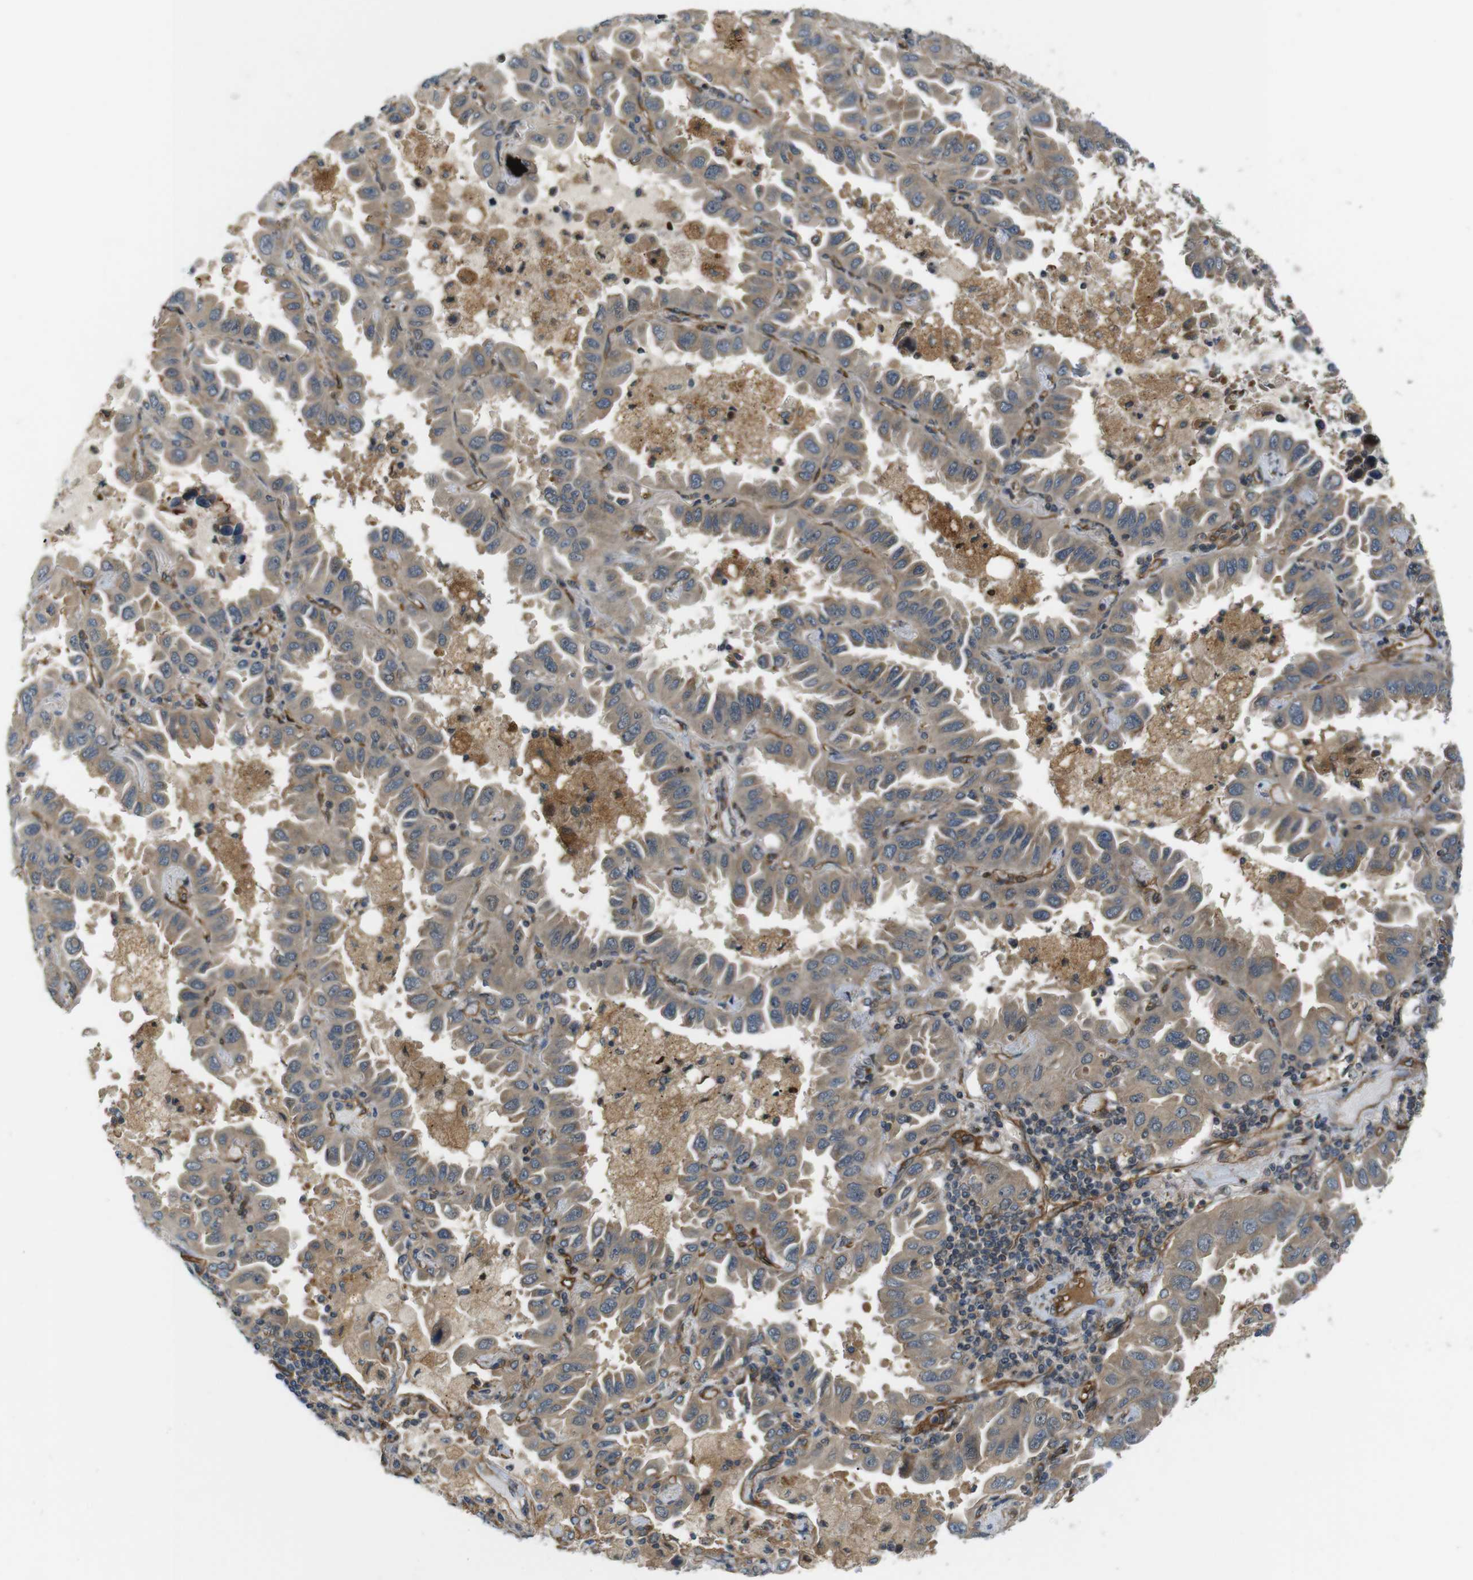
{"staining": {"intensity": "moderate", "quantity": ">75%", "location": "cytoplasmic/membranous"}, "tissue": "lung cancer", "cell_type": "Tumor cells", "image_type": "cancer", "snomed": [{"axis": "morphology", "description": "Adenocarcinoma, NOS"}, {"axis": "topography", "description": "Lung"}], "caption": "Brown immunohistochemical staining in adenocarcinoma (lung) exhibits moderate cytoplasmic/membranous staining in about >75% of tumor cells. The protein of interest is stained brown, and the nuclei are stained in blue (DAB IHC with brightfield microscopy, high magnification).", "gene": "TSC1", "patient": {"sex": "male", "age": 64}}